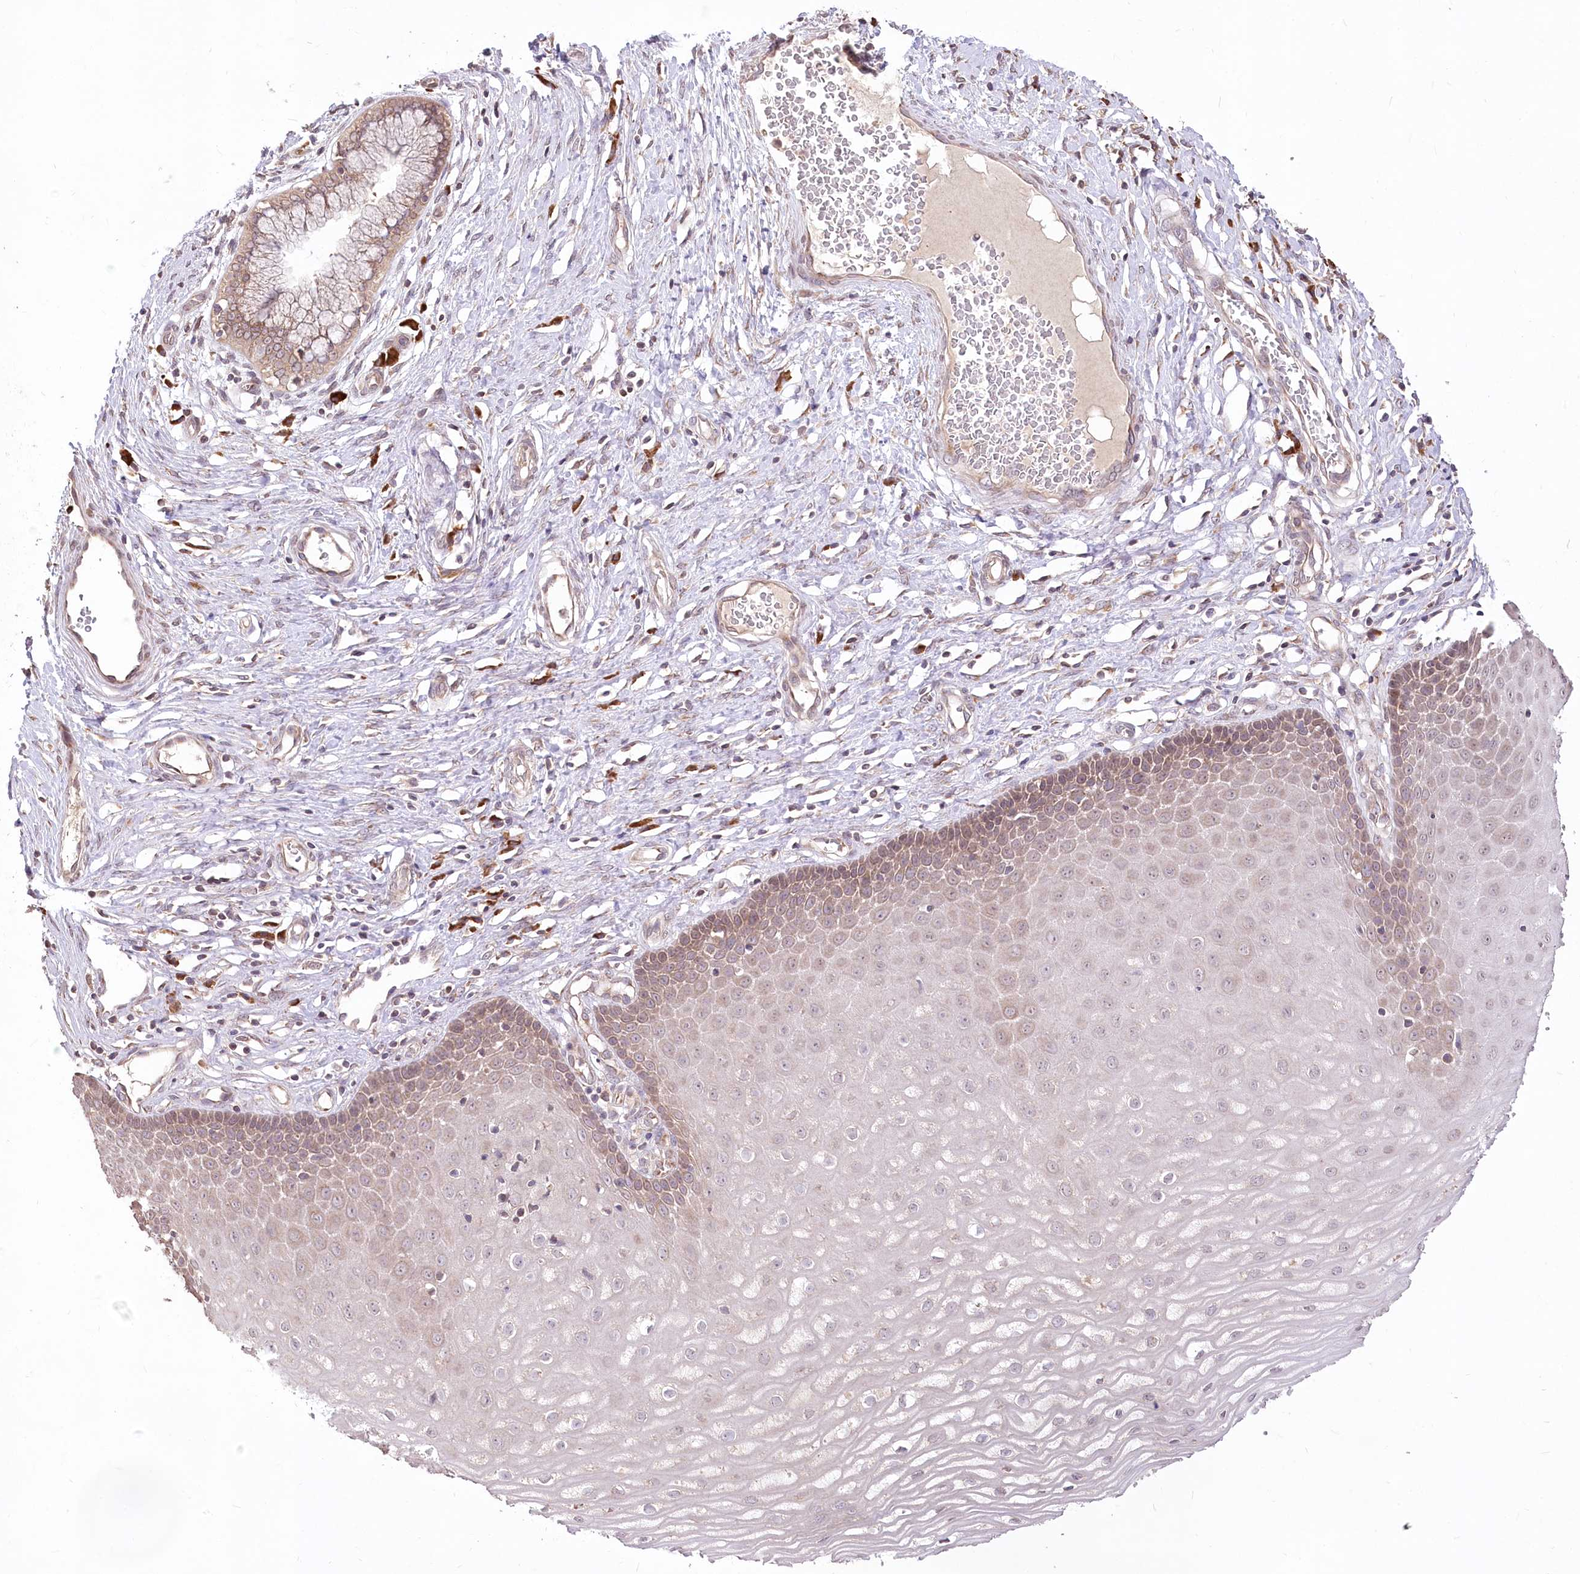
{"staining": {"intensity": "weak", "quantity": "25%-75%", "location": "cytoplasmic/membranous"}, "tissue": "cervix", "cell_type": "Glandular cells", "image_type": "normal", "snomed": [{"axis": "morphology", "description": "Normal tissue, NOS"}, {"axis": "topography", "description": "Cervix"}], "caption": "Protein staining of unremarkable cervix exhibits weak cytoplasmic/membranous positivity in approximately 25%-75% of glandular cells. (Brightfield microscopy of DAB IHC at high magnification).", "gene": "STT3B", "patient": {"sex": "female", "age": 55}}